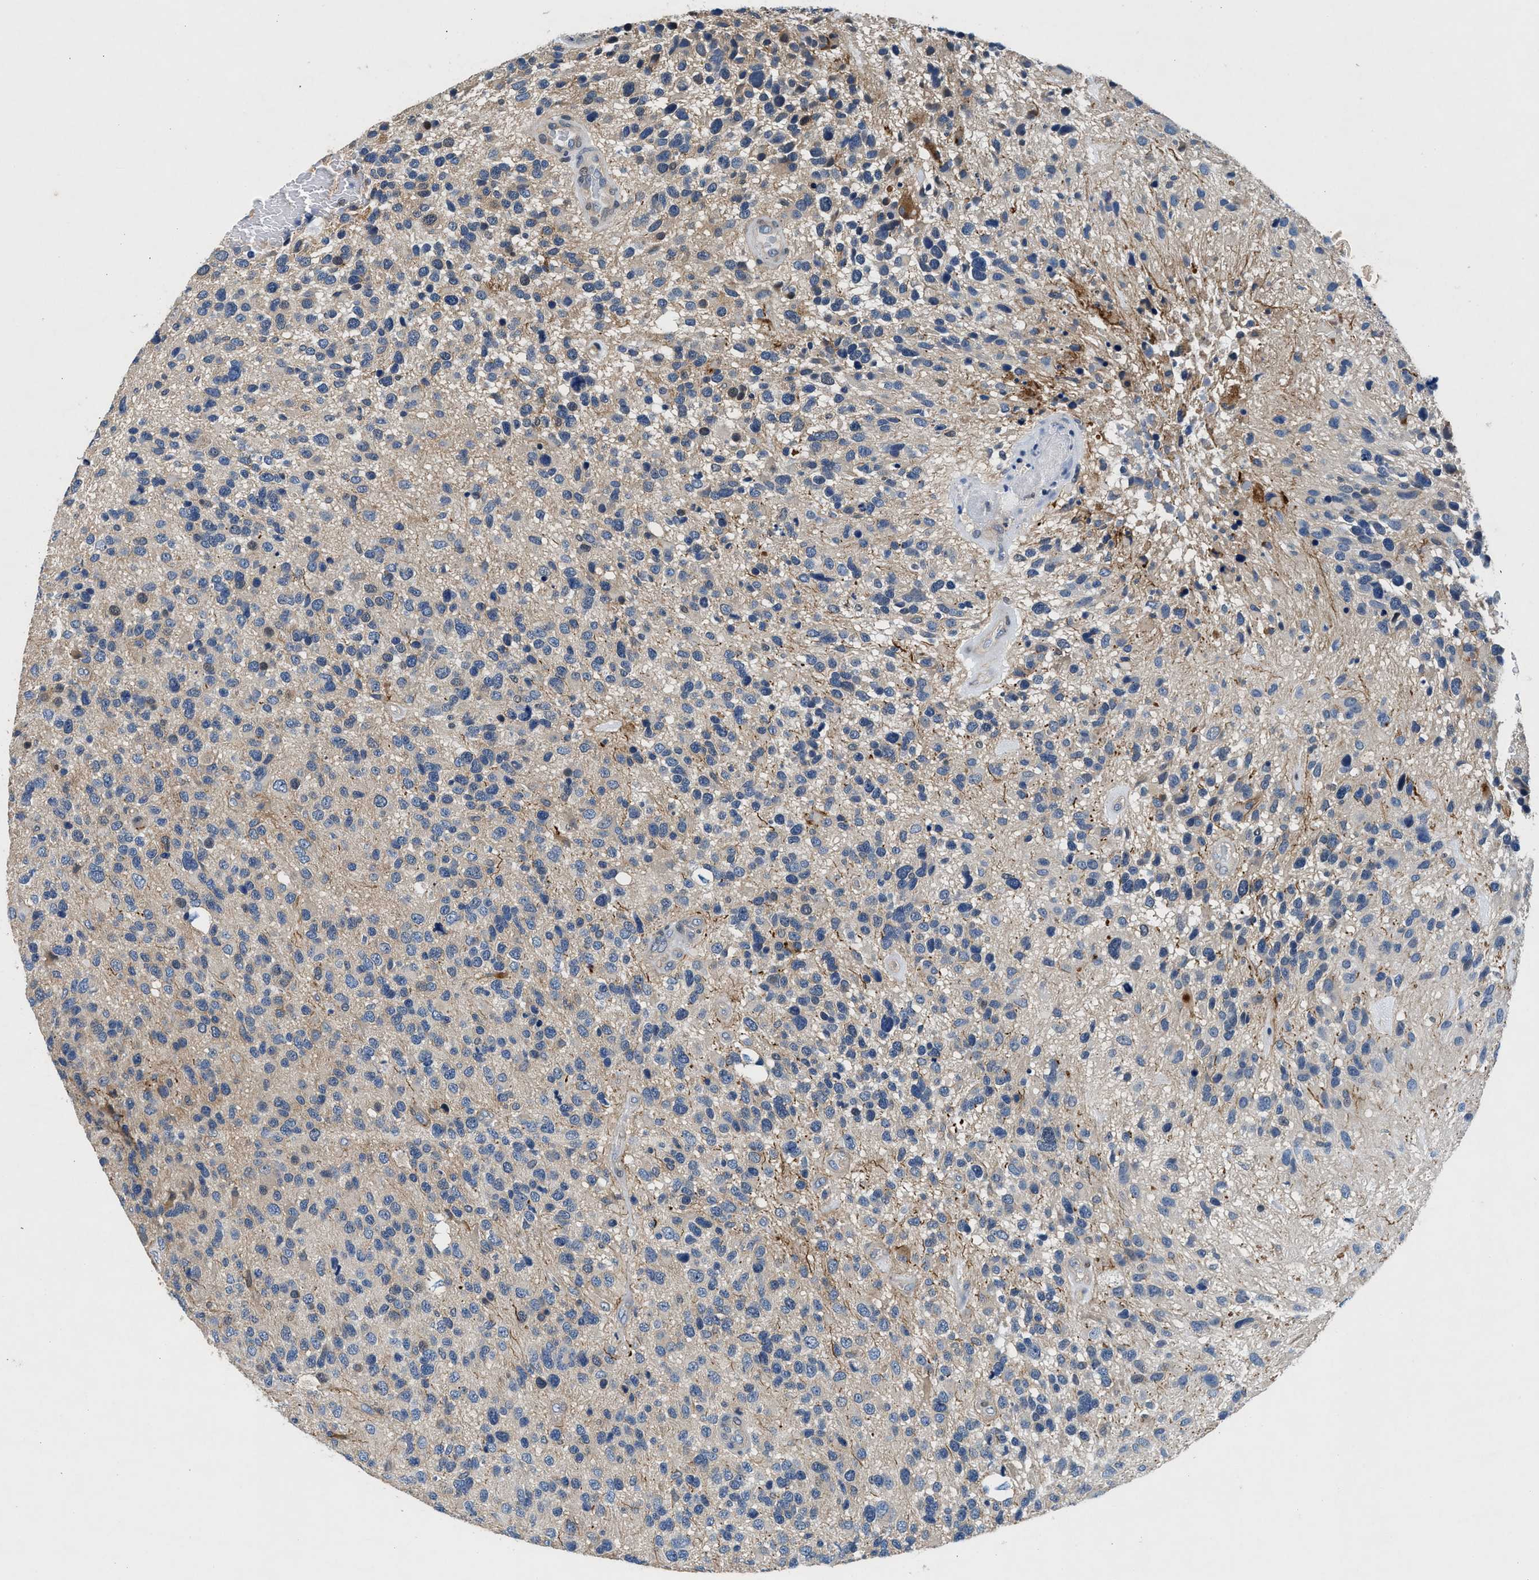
{"staining": {"intensity": "weak", "quantity": "<25%", "location": "cytoplasmic/membranous,nuclear"}, "tissue": "glioma", "cell_type": "Tumor cells", "image_type": "cancer", "snomed": [{"axis": "morphology", "description": "Glioma, malignant, High grade"}, {"axis": "topography", "description": "Brain"}], "caption": "This is an immunohistochemistry photomicrograph of glioma. There is no staining in tumor cells.", "gene": "COPS2", "patient": {"sex": "female", "age": 58}}